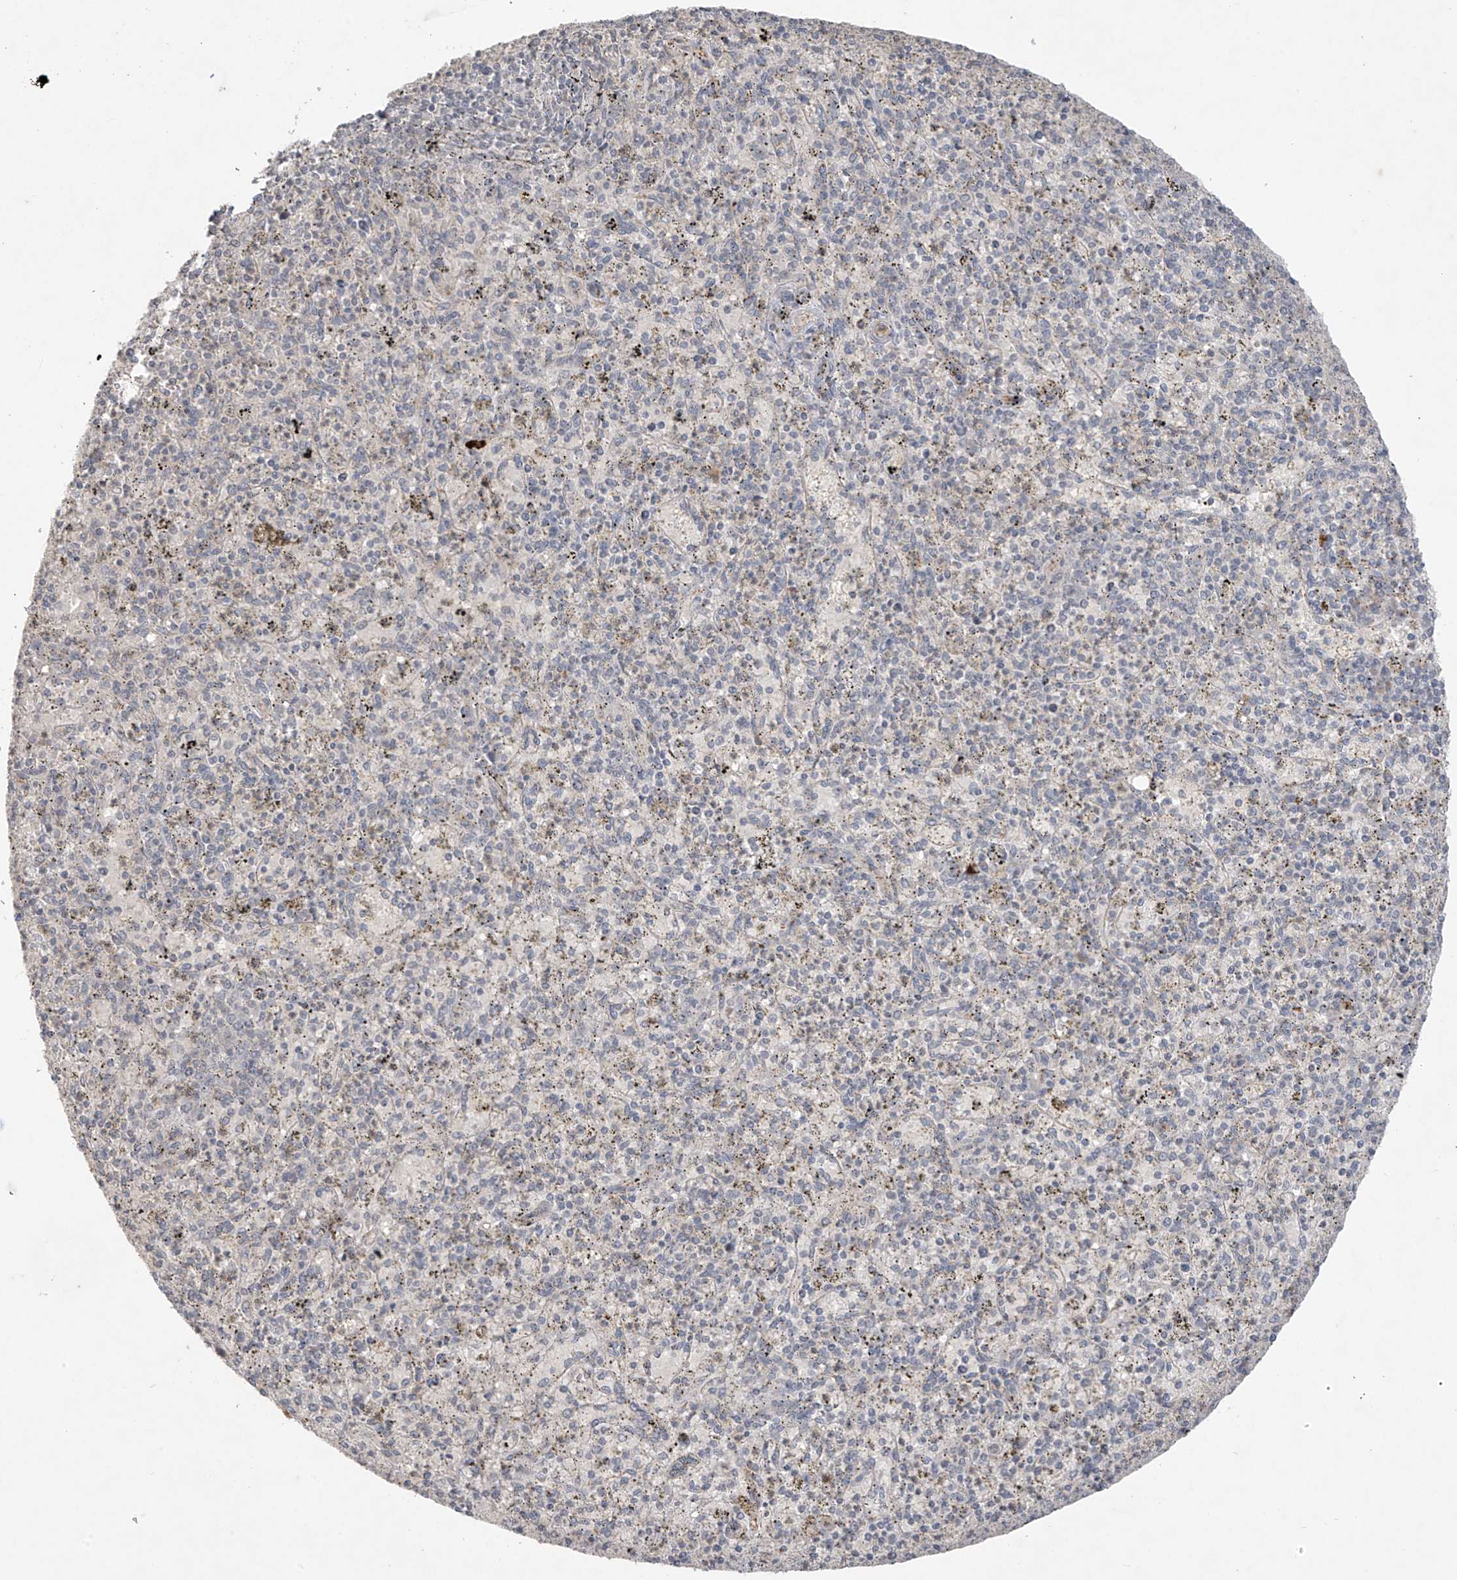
{"staining": {"intensity": "negative", "quantity": "none", "location": "none"}, "tissue": "spleen", "cell_type": "Cells in red pulp", "image_type": "normal", "snomed": [{"axis": "morphology", "description": "Normal tissue, NOS"}, {"axis": "topography", "description": "Spleen"}], "caption": "A high-resolution image shows immunohistochemistry (IHC) staining of benign spleen, which shows no significant staining in cells in red pulp.", "gene": "DGKQ", "patient": {"sex": "male", "age": 72}}